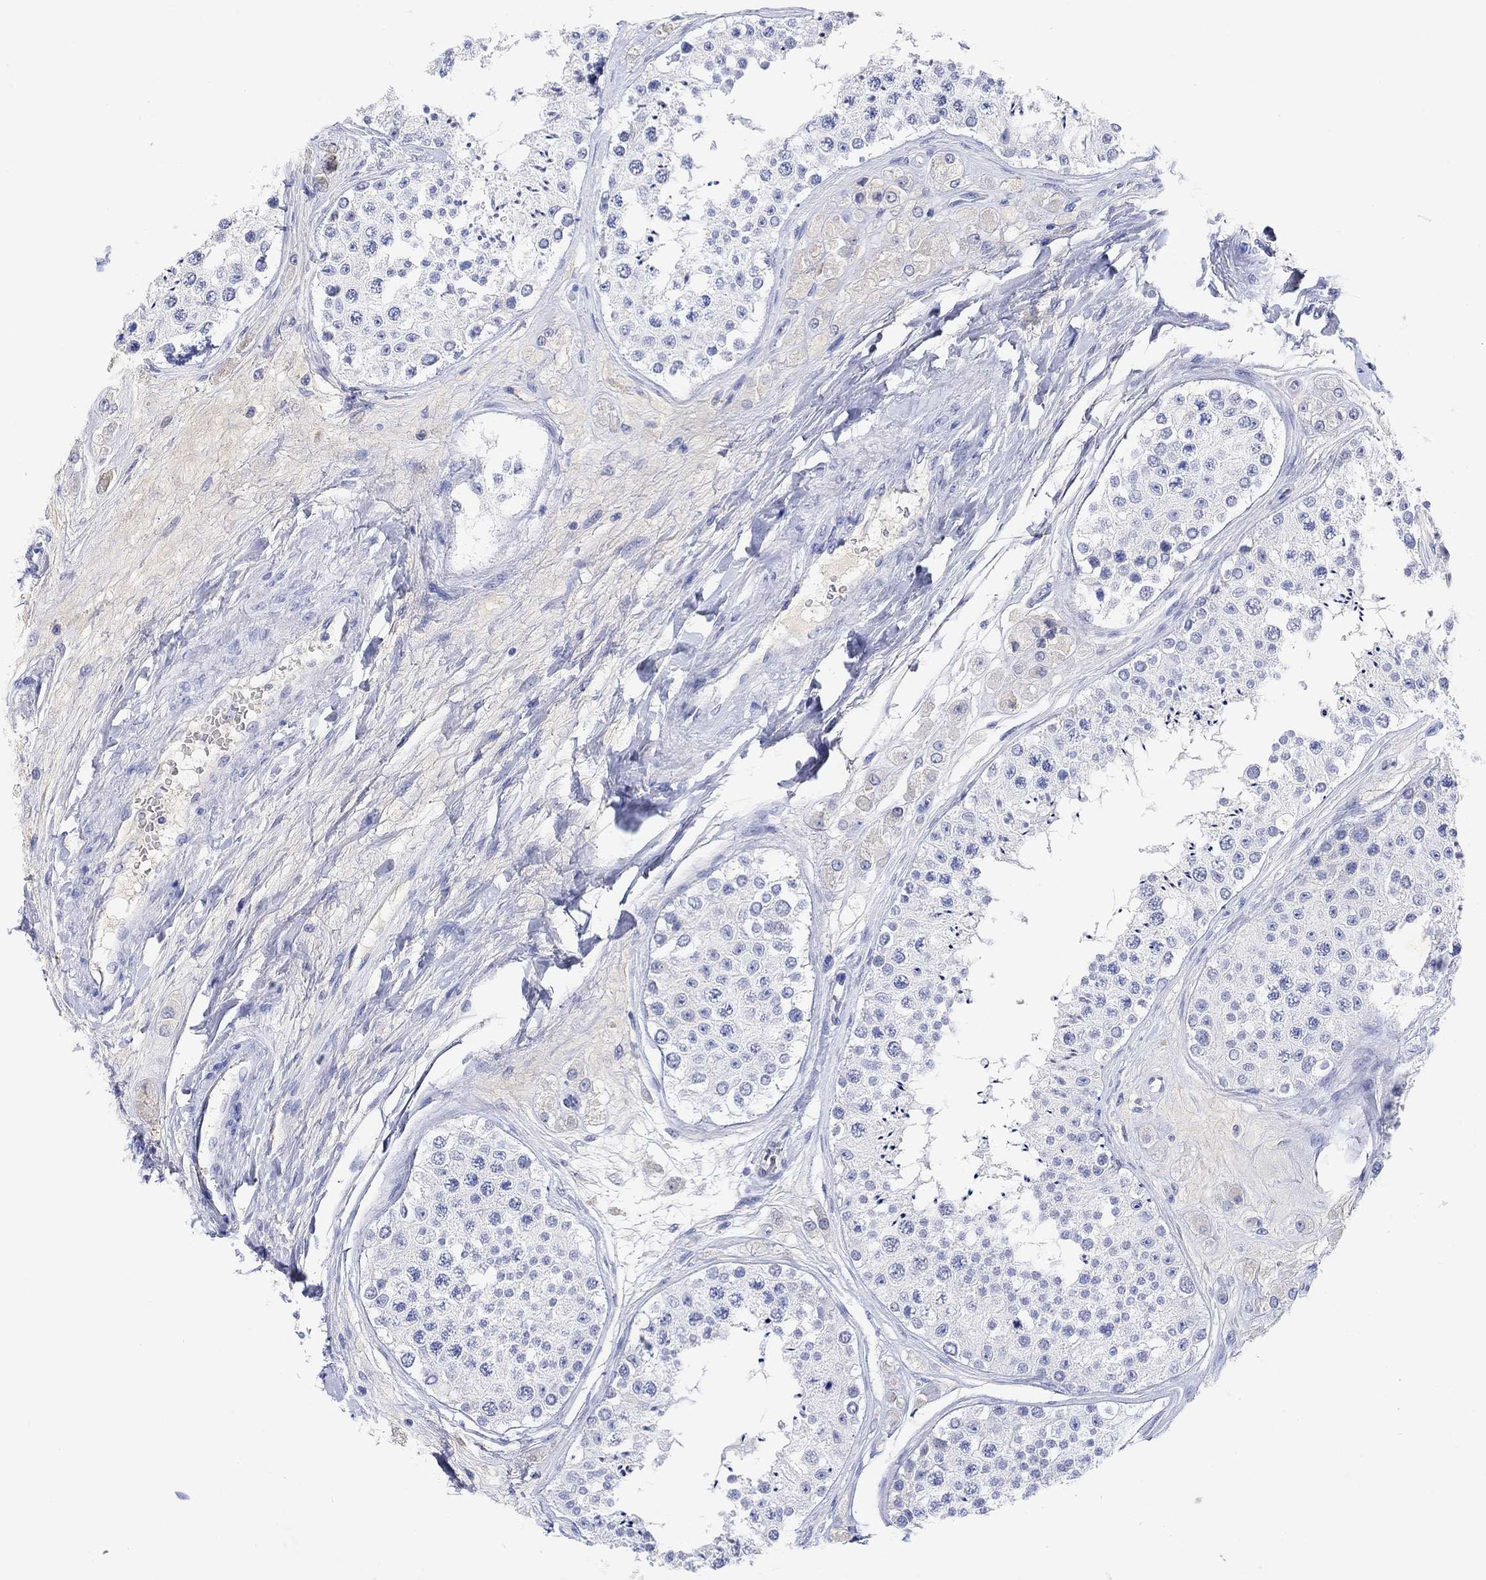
{"staining": {"intensity": "negative", "quantity": "none", "location": "none"}, "tissue": "testis", "cell_type": "Cells in seminiferous ducts", "image_type": "normal", "snomed": [{"axis": "morphology", "description": "Normal tissue, NOS"}, {"axis": "topography", "description": "Testis"}], "caption": "A histopathology image of testis stained for a protein demonstrates no brown staining in cells in seminiferous ducts. (Stains: DAB immunohistochemistry (IHC) with hematoxylin counter stain, Microscopy: brightfield microscopy at high magnification).", "gene": "TYR", "patient": {"sex": "male", "age": 25}}